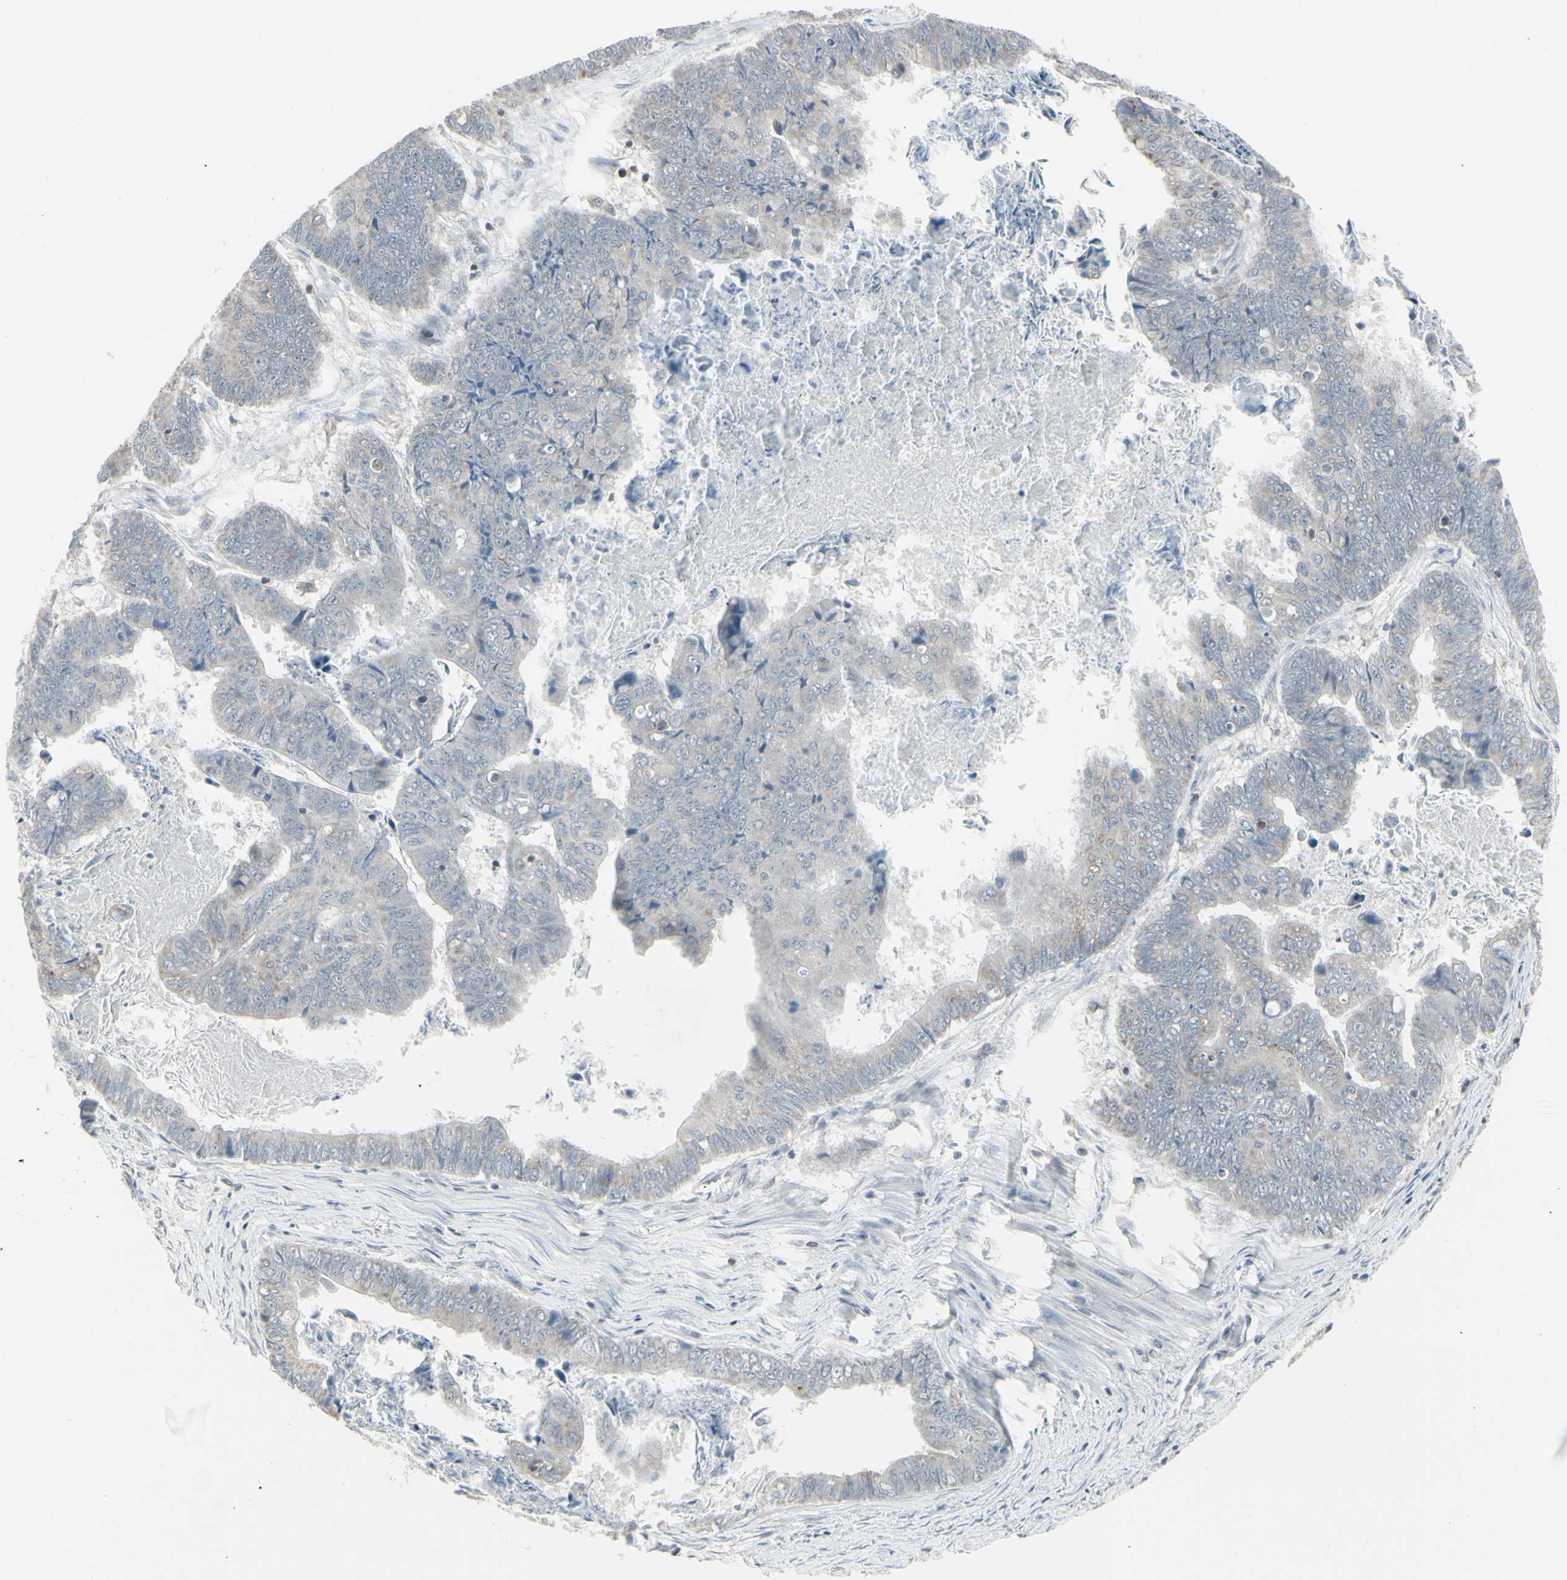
{"staining": {"intensity": "negative", "quantity": "none", "location": "none"}, "tissue": "stomach cancer", "cell_type": "Tumor cells", "image_type": "cancer", "snomed": [{"axis": "morphology", "description": "Adenocarcinoma, NOS"}, {"axis": "topography", "description": "Stomach, lower"}], "caption": "The micrograph shows no staining of tumor cells in stomach cancer.", "gene": "SAMSN1", "patient": {"sex": "male", "age": 77}}